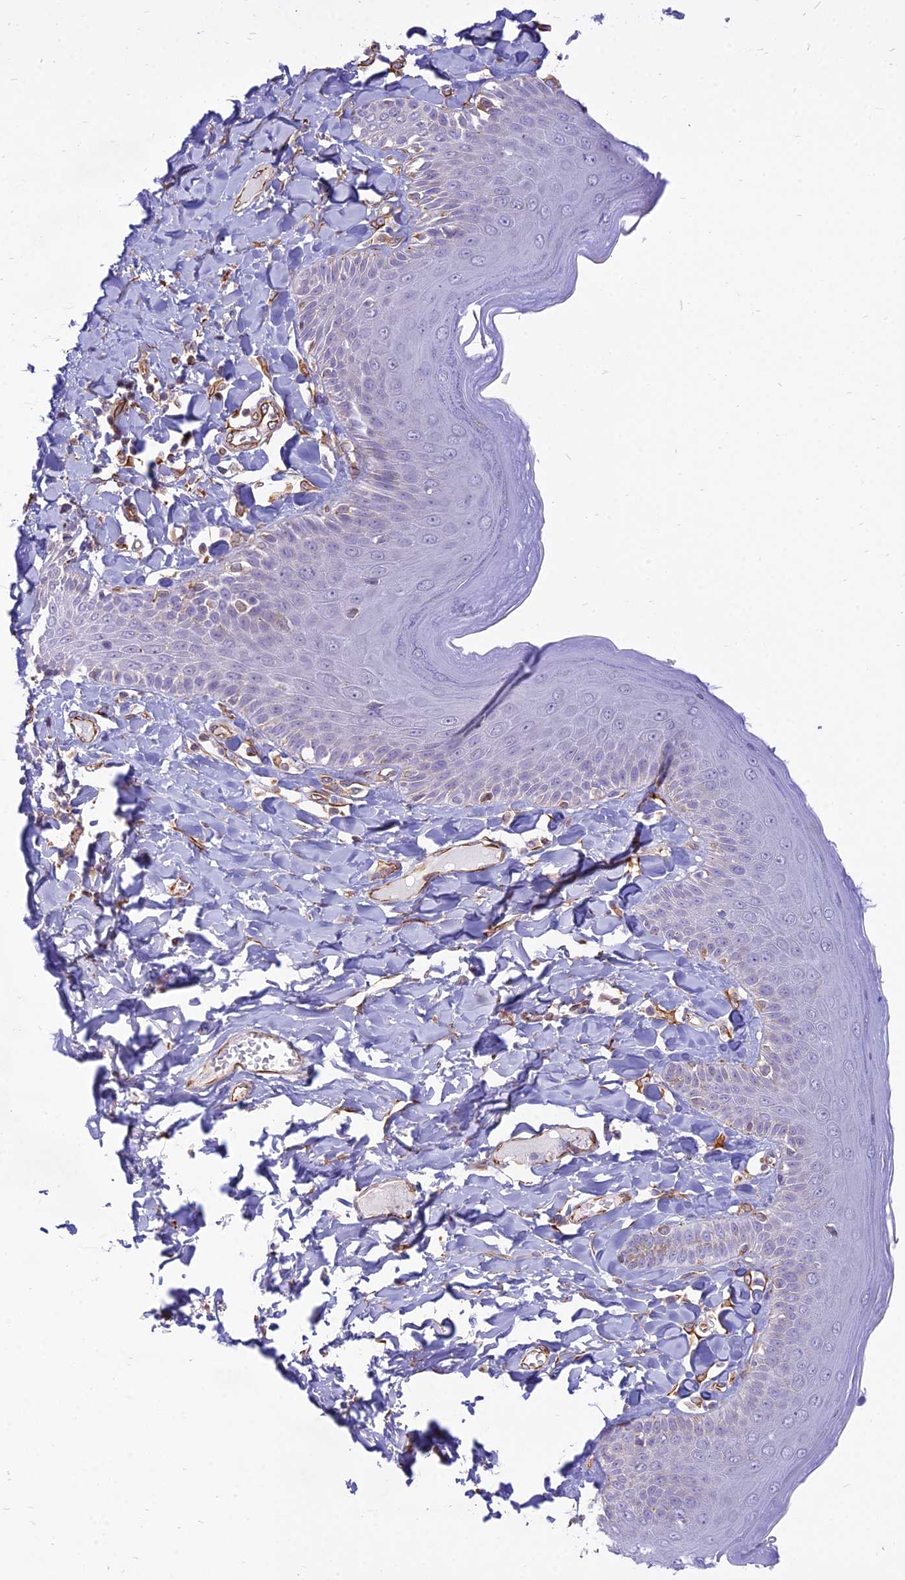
{"staining": {"intensity": "weak", "quantity": "<25%", "location": "cytoplasmic/membranous"}, "tissue": "skin", "cell_type": "Epidermal cells", "image_type": "normal", "snomed": [{"axis": "morphology", "description": "Normal tissue, NOS"}, {"axis": "topography", "description": "Anal"}], "caption": "The histopathology image demonstrates no significant expression in epidermal cells of skin. Nuclei are stained in blue.", "gene": "SAPCD2", "patient": {"sex": "male", "age": 69}}